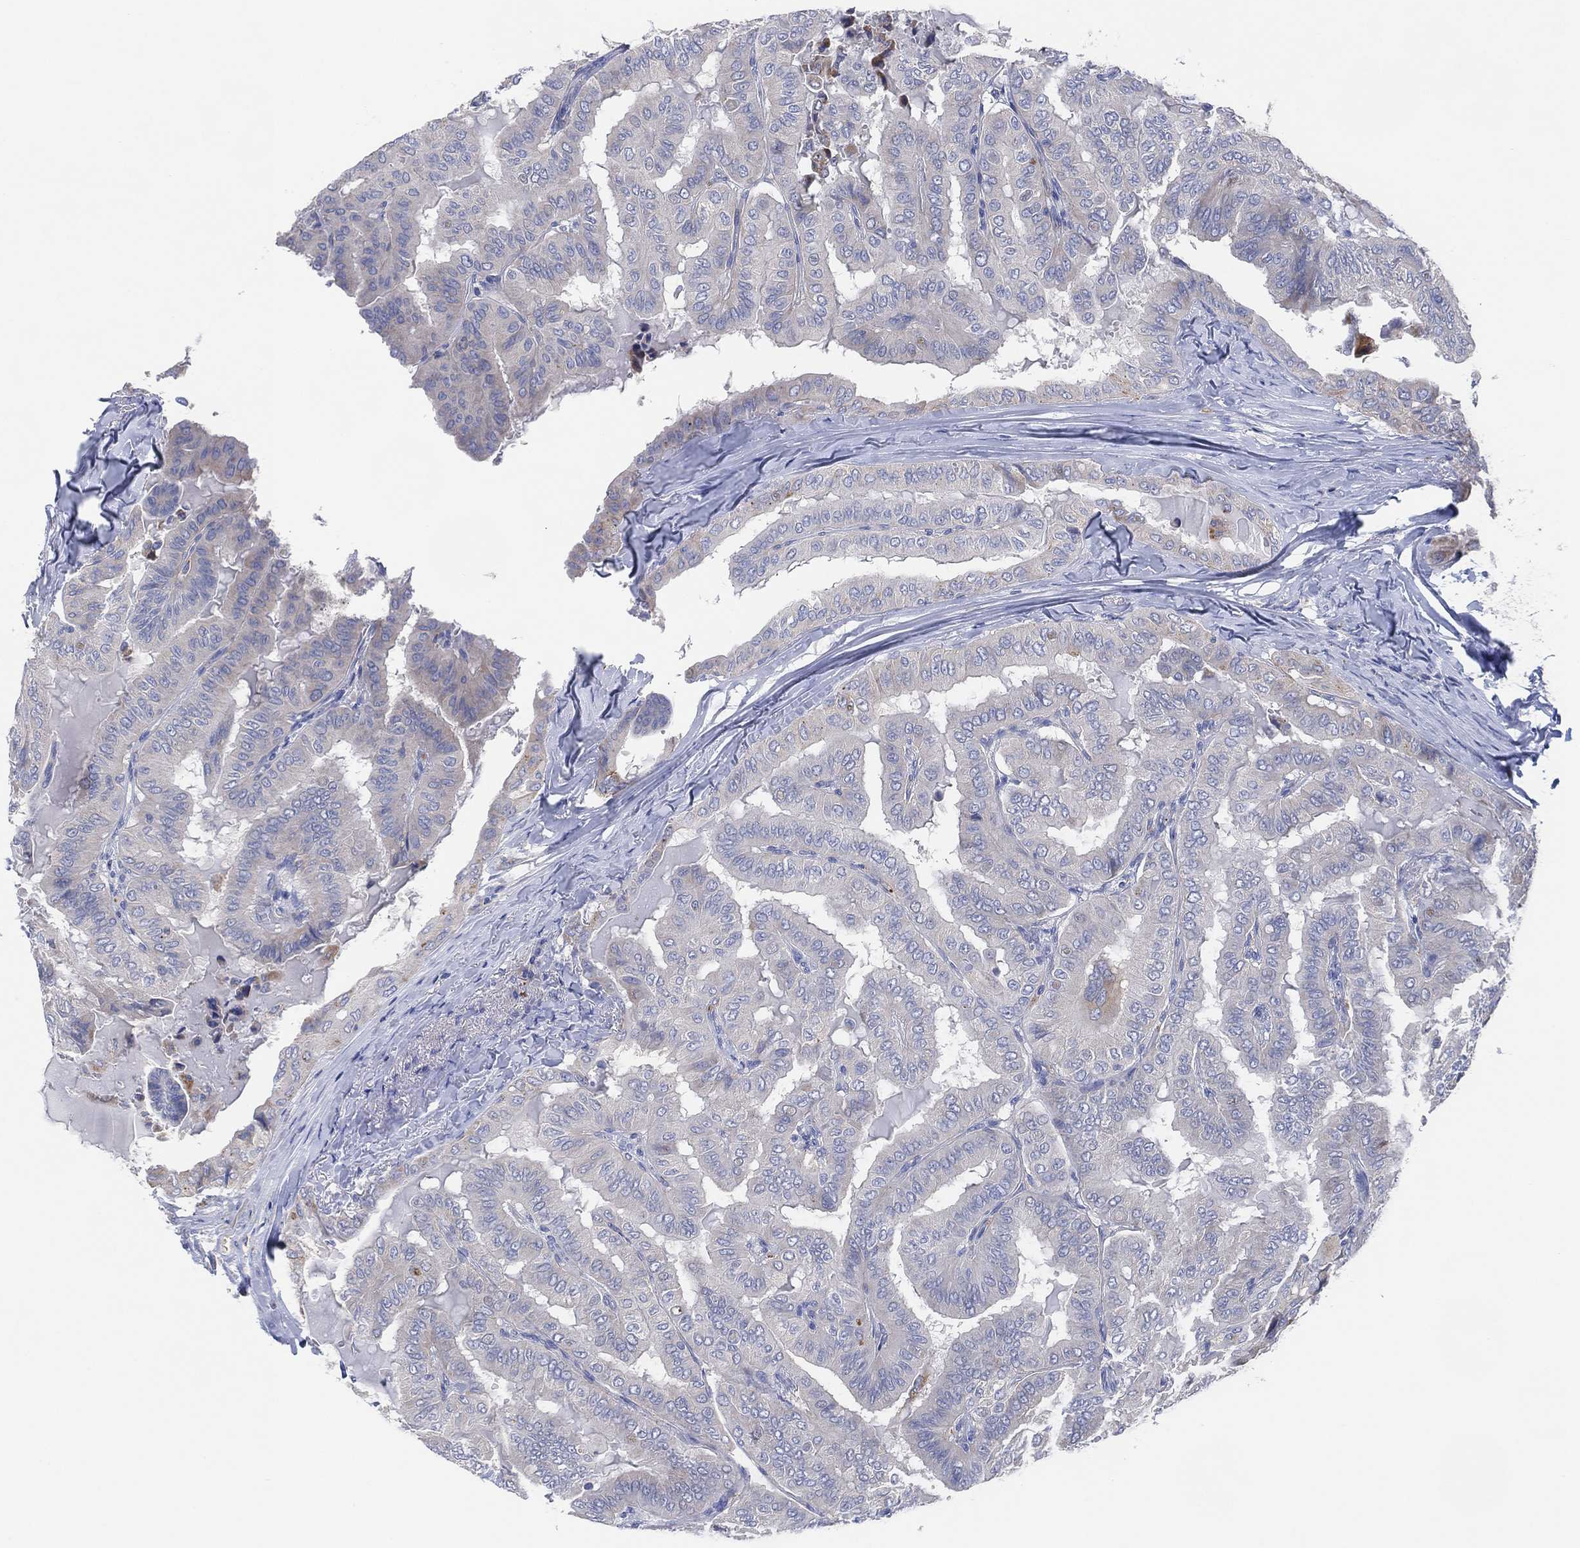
{"staining": {"intensity": "negative", "quantity": "none", "location": "none"}, "tissue": "thyroid cancer", "cell_type": "Tumor cells", "image_type": "cancer", "snomed": [{"axis": "morphology", "description": "Papillary adenocarcinoma, NOS"}, {"axis": "topography", "description": "Thyroid gland"}], "caption": "Immunohistochemistry micrograph of neoplastic tissue: thyroid papillary adenocarcinoma stained with DAB shows no significant protein positivity in tumor cells.", "gene": "GALNS", "patient": {"sex": "female", "age": 68}}